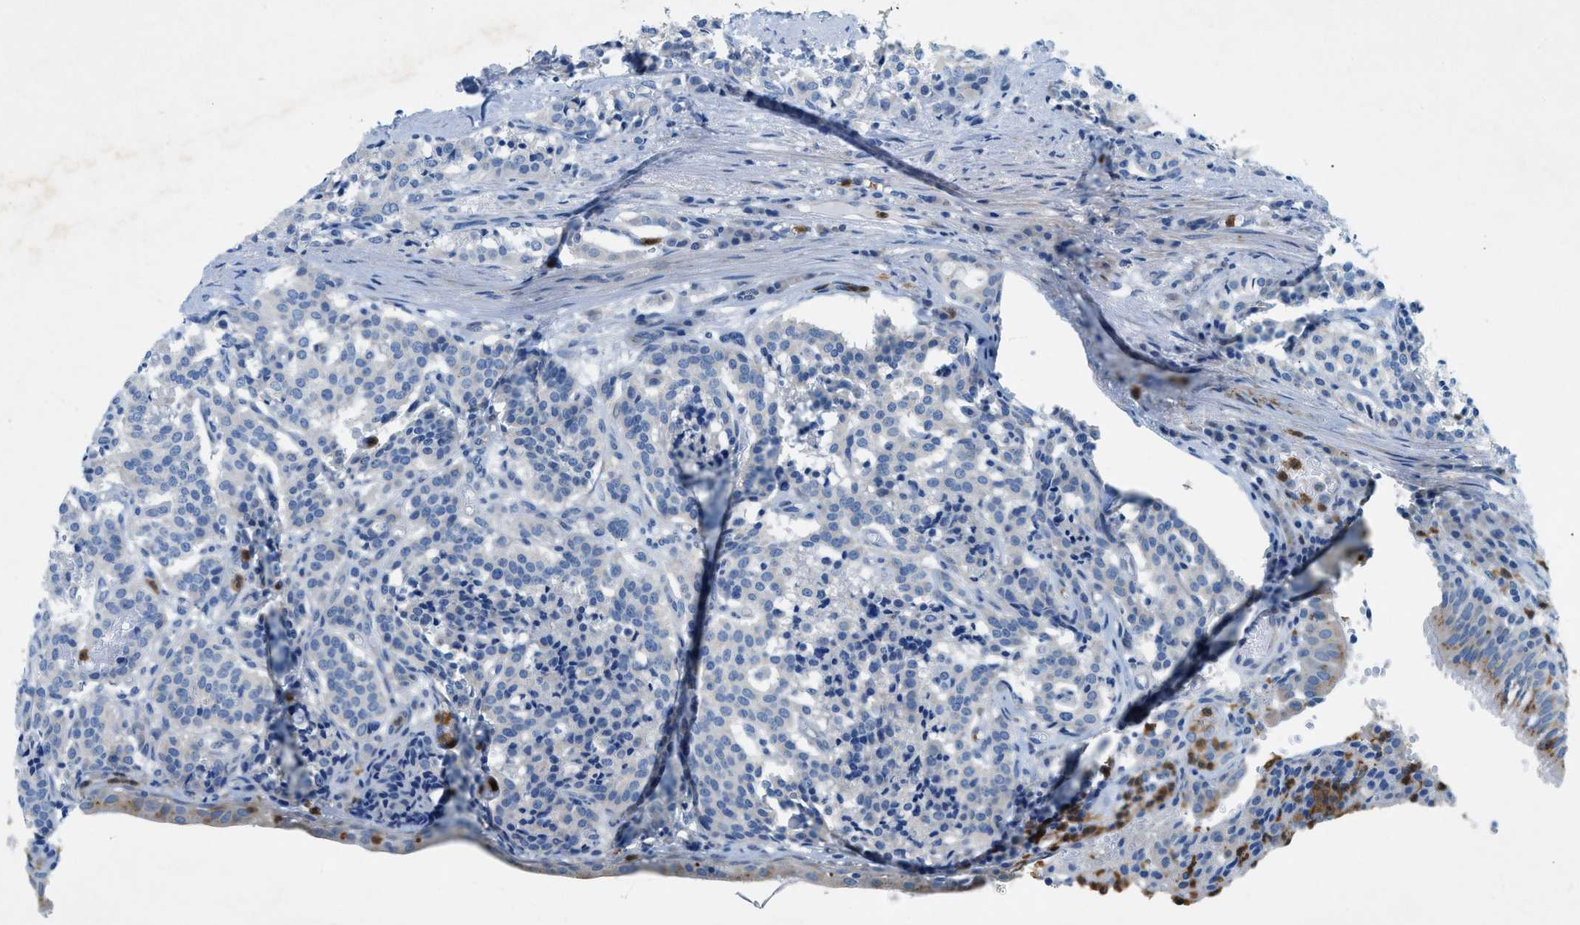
{"staining": {"intensity": "negative", "quantity": "none", "location": "none"}, "tissue": "carcinoid", "cell_type": "Tumor cells", "image_type": "cancer", "snomed": [{"axis": "morphology", "description": "Carcinoid, malignant, NOS"}, {"axis": "topography", "description": "Lung"}], "caption": "There is no significant staining in tumor cells of malignant carcinoid. (Brightfield microscopy of DAB IHC at high magnification).", "gene": "ZDHHC13", "patient": {"sex": "male", "age": 30}}